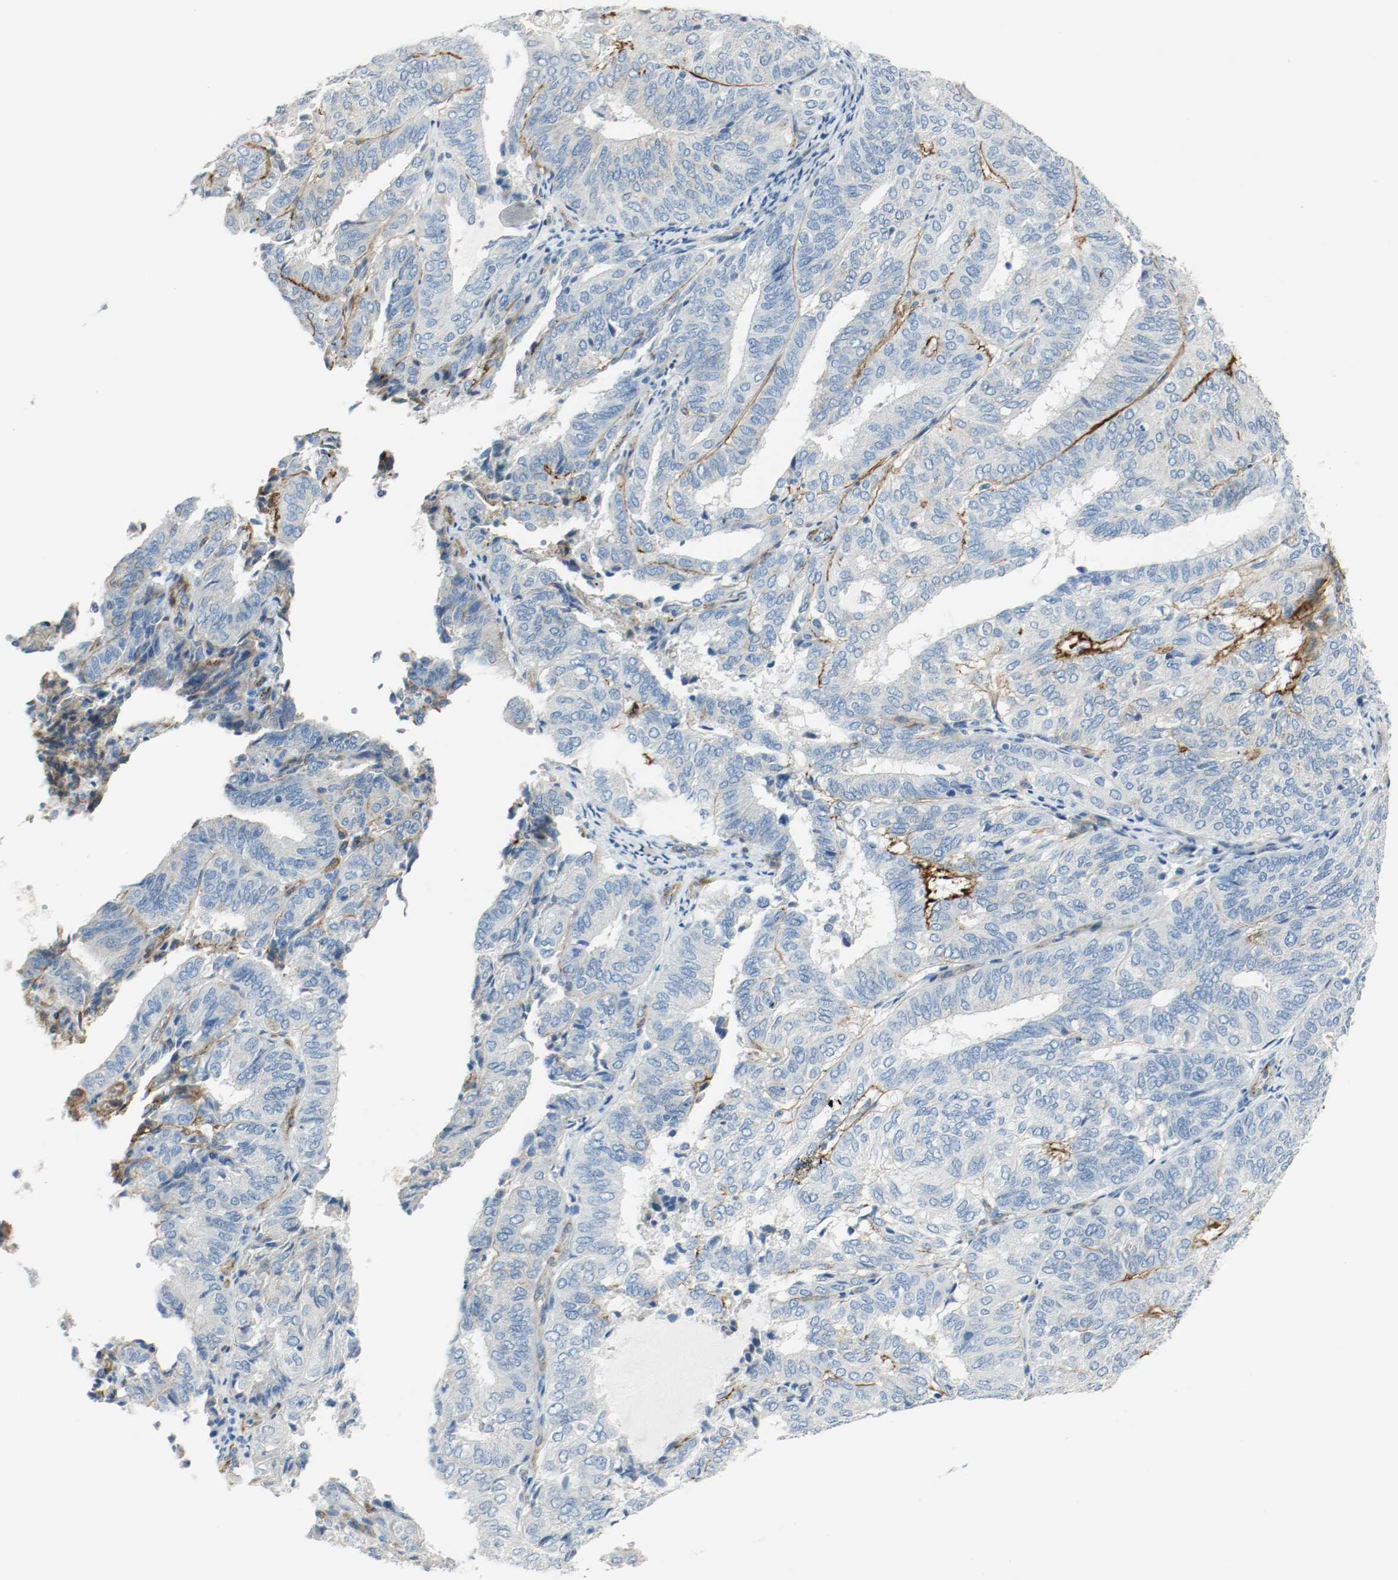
{"staining": {"intensity": "negative", "quantity": "none", "location": "none"}, "tissue": "endometrial cancer", "cell_type": "Tumor cells", "image_type": "cancer", "snomed": [{"axis": "morphology", "description": "Adenocarcinoma, NOS"}, {"axis": "topography", "description": "Uterus"}], "caption": "A high-resolution photomicrograph shows immunohistochemistry staining of endometrial cancer, which reveals no significant staining in tumor cells. Brightfield microscopy of IHC stained with DAB (3,3'-diaminobenzidine) (brown) and hematoxylin (blue), captured at high magnification.", "gene": "LAMB1", "patient": {"sex": "female", "age": 60}}